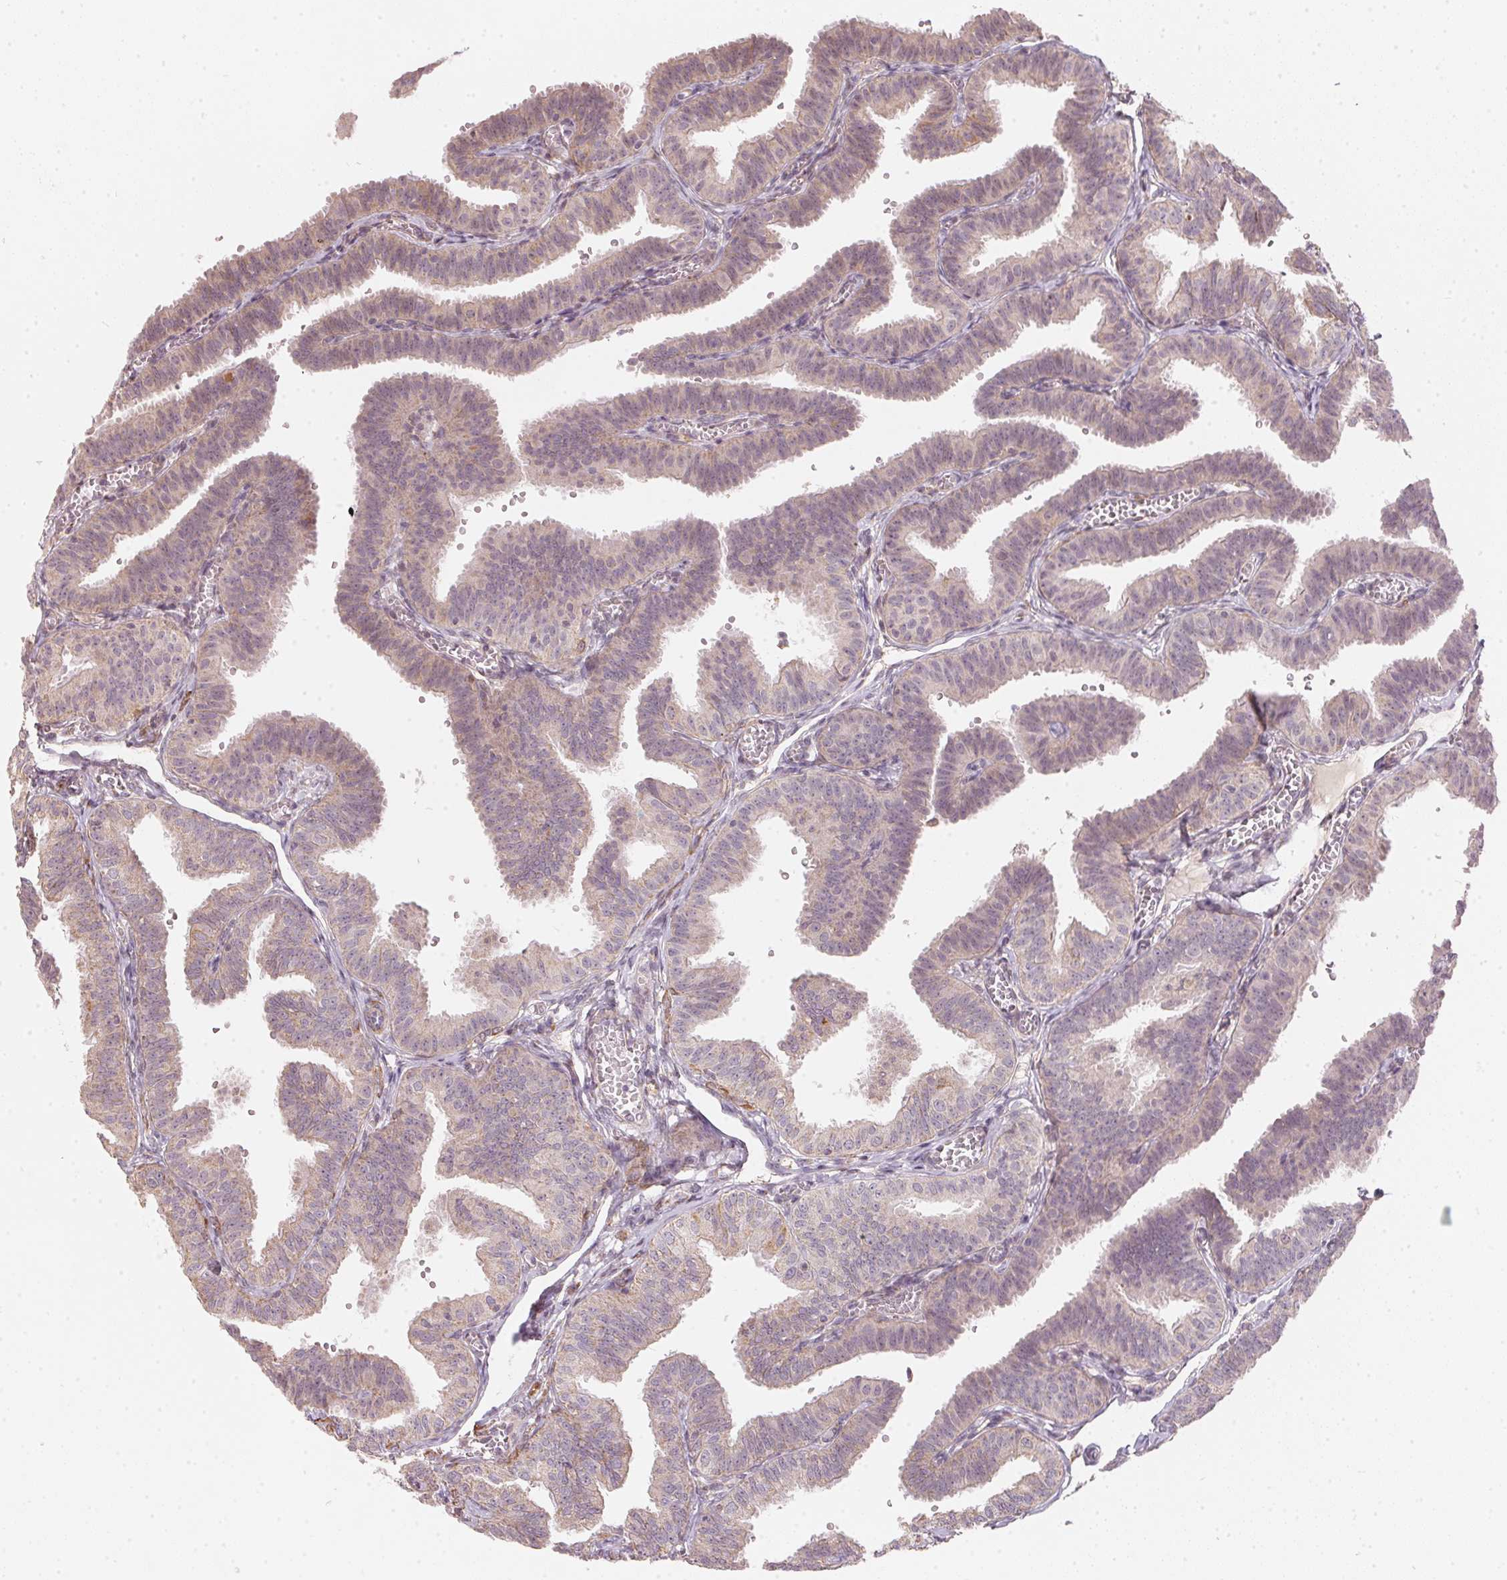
{"staining": {"intensity": "weak", "quantity": "25%-75%", "location": "cytoplasmic/membranous"}, "tissue": "fallopian tube", "cell_type": "Glandular cells", "image_type": "normal", "snomed": [{"axis": "morphology", "description": "Normal tissue, NOS"}, {"axis": "topography", "description": "Fallopian tube"}], "caption": "IHC image of unremarkable human fallopian tube stained for a protein (brown), which shows low levels of weak cytoplasmic/membranous staining in about 25%-75% of glandular cells.", "gene": "VWA5B2", "patient": {"sex": "female", "age": 25}}